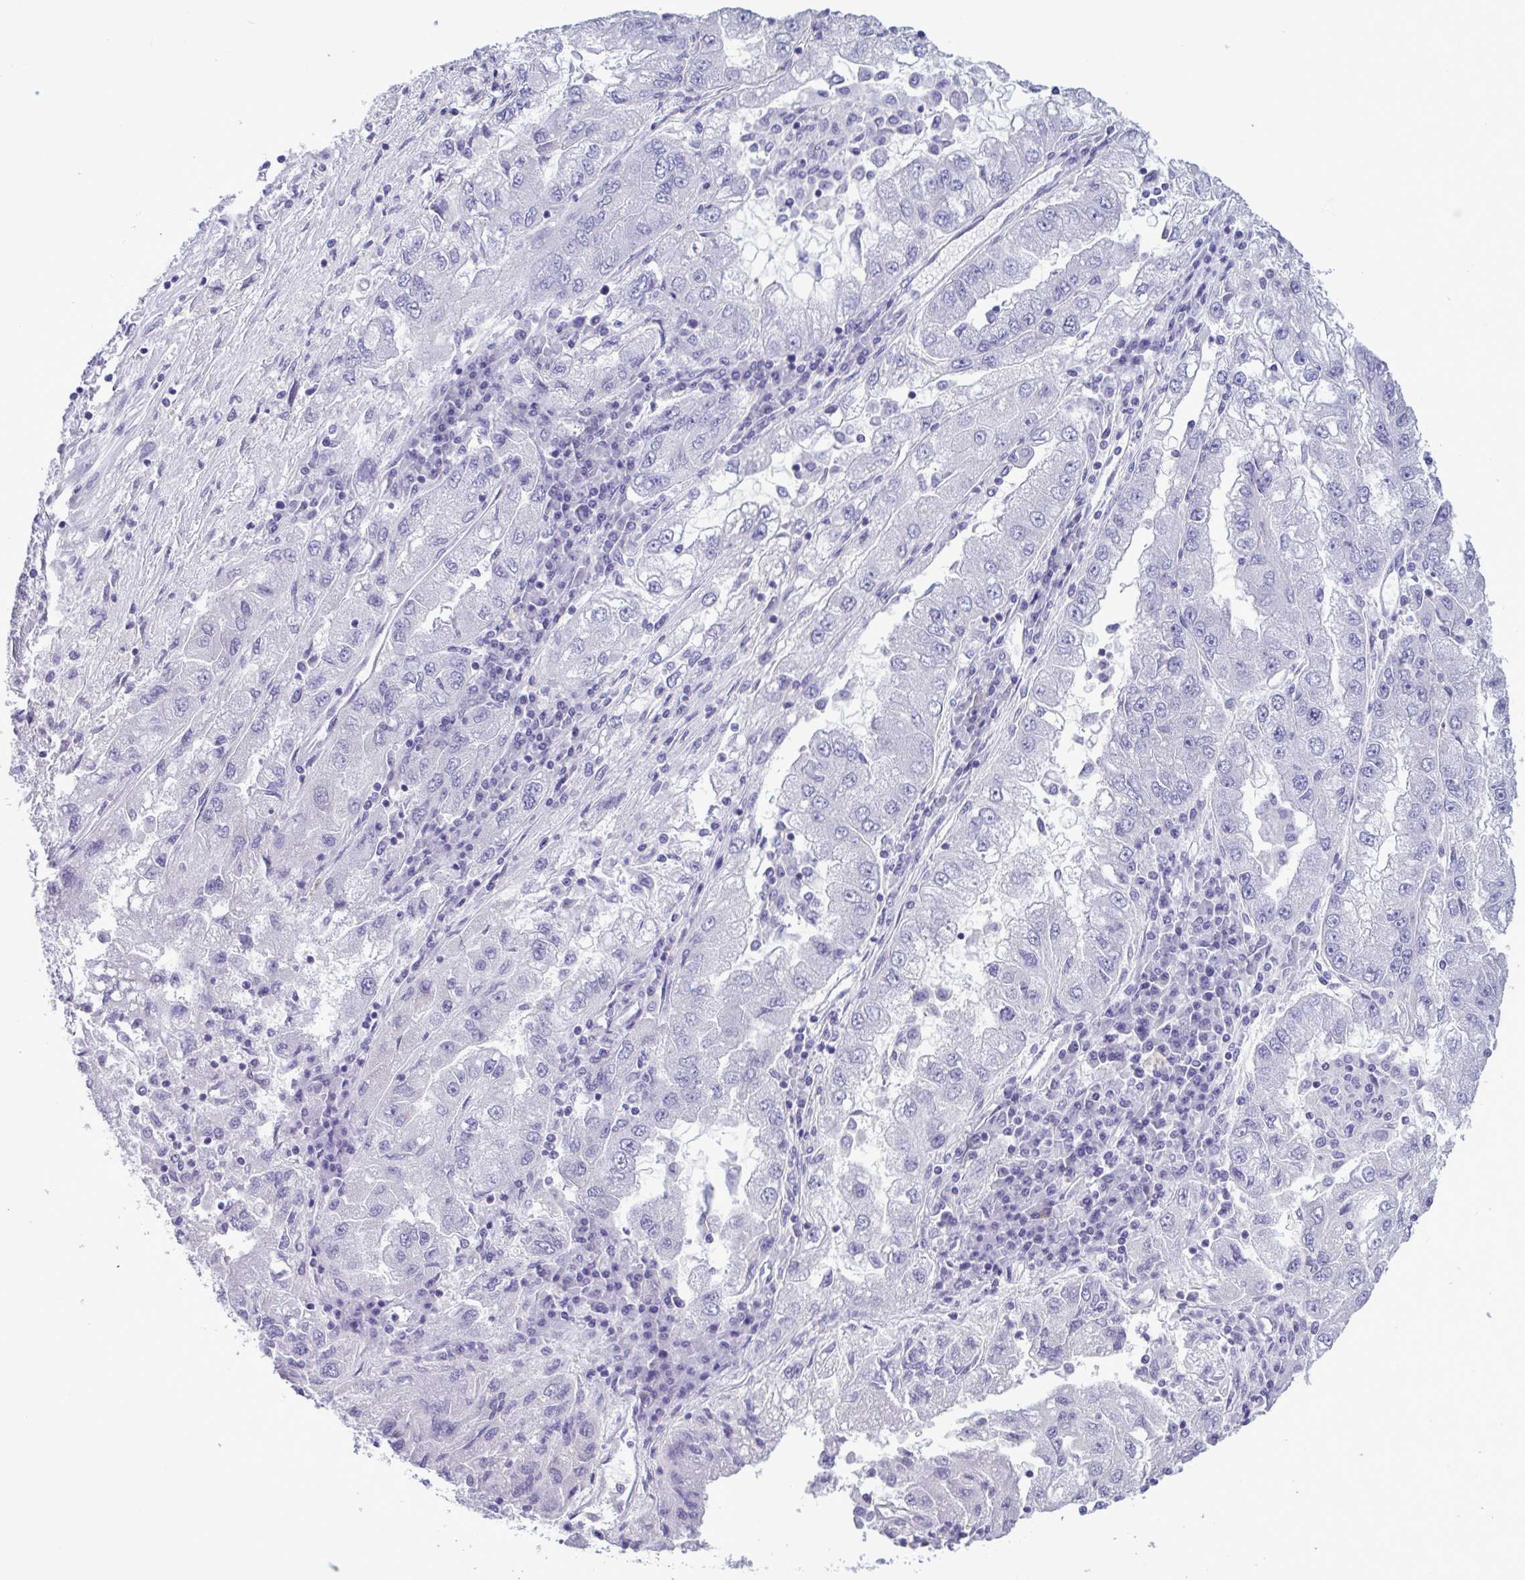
{"staining": {"intensity": "negative", "quantity": "none", "location": "none"}, "tissue": "lung cancer", "cell_type": "Tumor cells", "image_type": "cancer", "snomed": [{"axis": "morphology", "description": "Adenocarcinoma, NOS"}, {"axis": "morphology", "description": "Adenocarcinoma primary or metastatic"}, {"axis": "topography", "description": "Lung"}], "caption": "Tumor cells show no significant positivity in adenocarcinoma primary or metastatic (lung).", "gene": "INAFM1", "patient": {"sex": "male", "age": 74}}